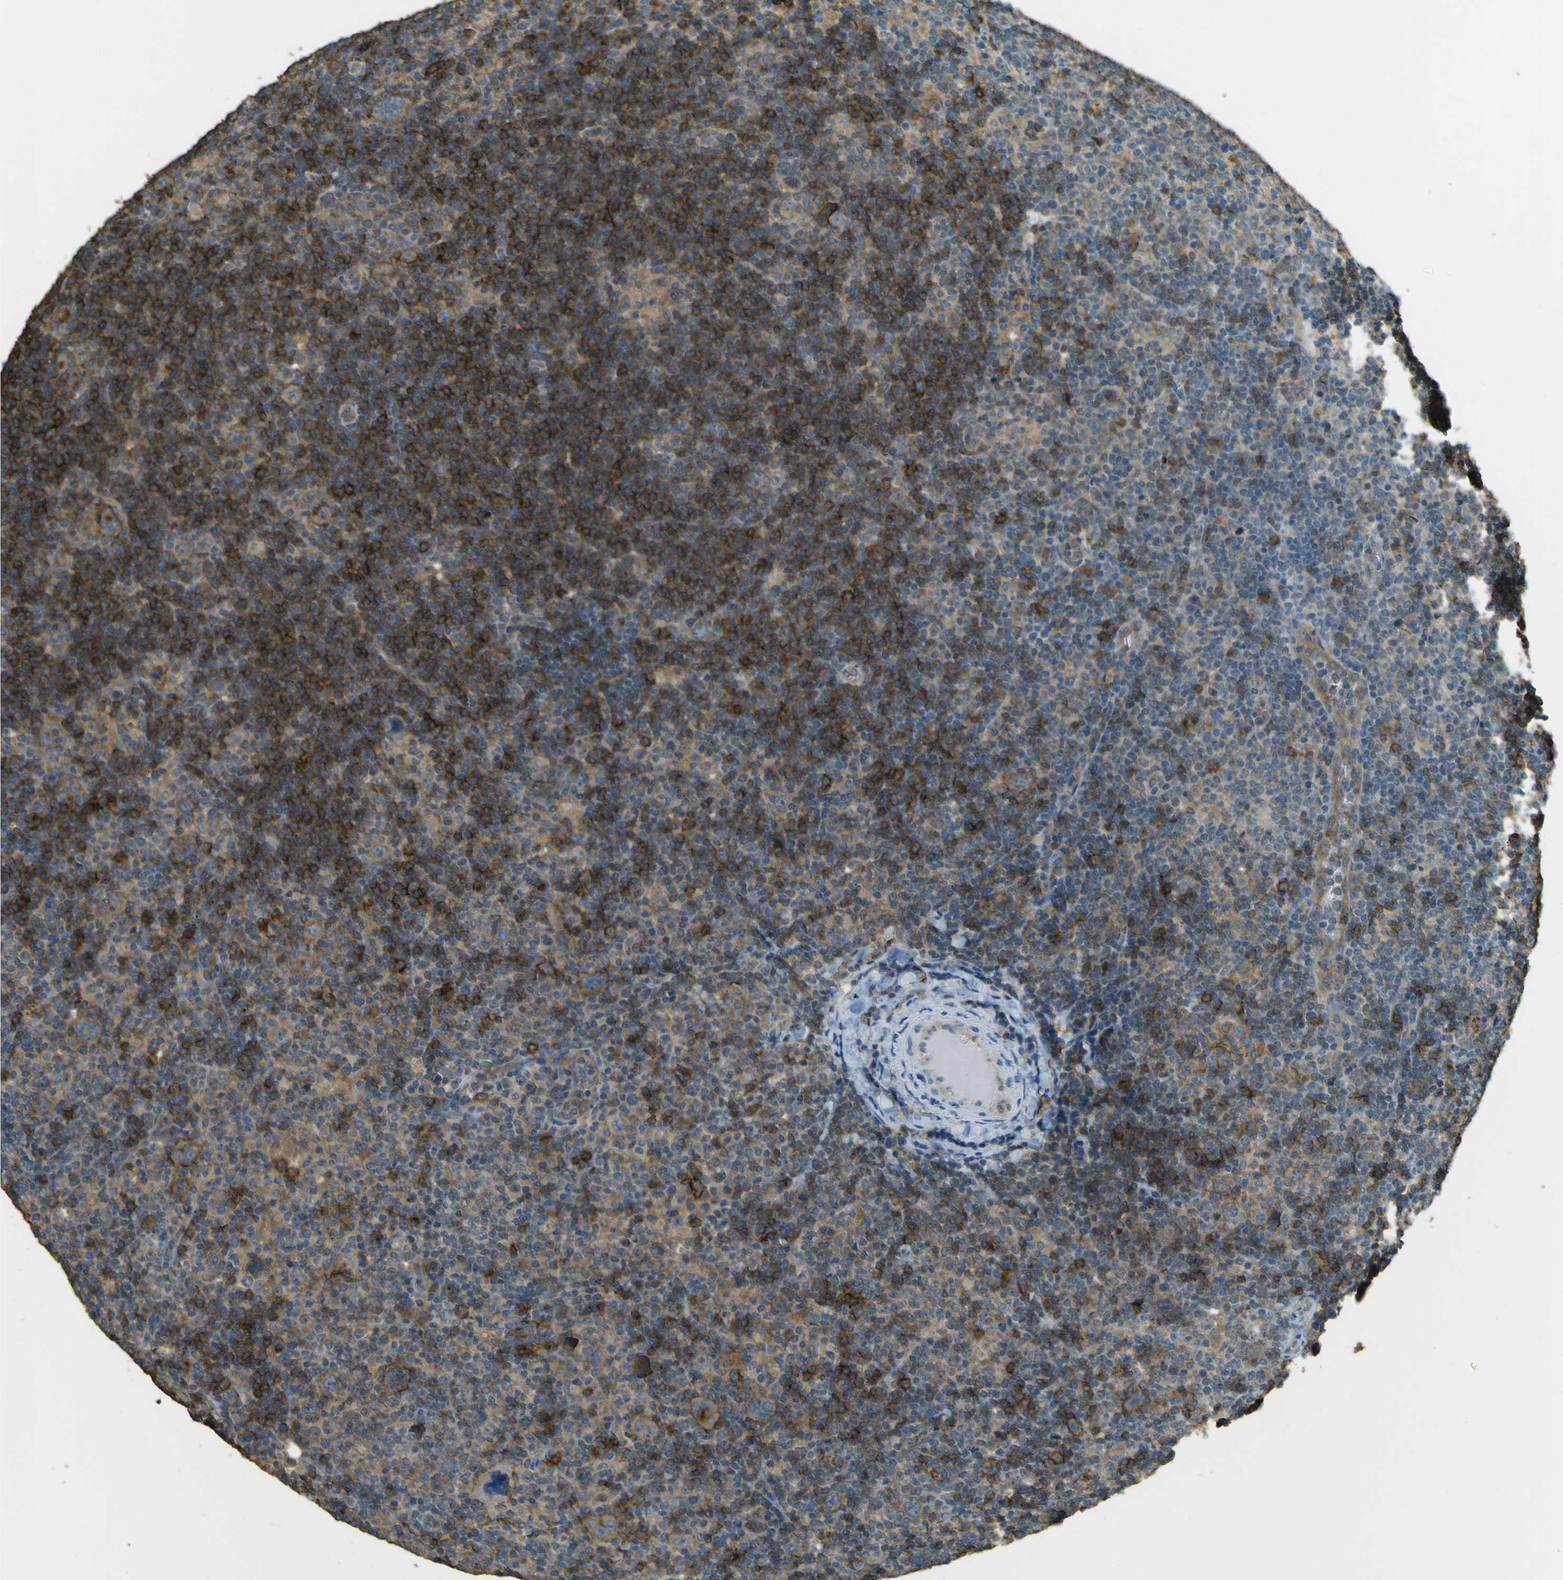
{"staining": {"intensity": "weak", "quantity": ">75%", "location": "cytoplasmic/membranous"}, "tissue": "lymphoma", "cell_type": "Tumor cells", "image_type": "cancer", "snomed": [{"axis": "morphology", "description": "Hodgkin's disease, NOS"}, {"axis": "topography", "description": "Lymph node"}], "caption": "About >75% of tumor cells in Hodgkin's disease exhibit weak cytoplasmic/membranous protein staining as visualized by brown immunohistochemical staining.", "gene": "GOLGA1", "patient": {"sex": "female", "age": 57}}